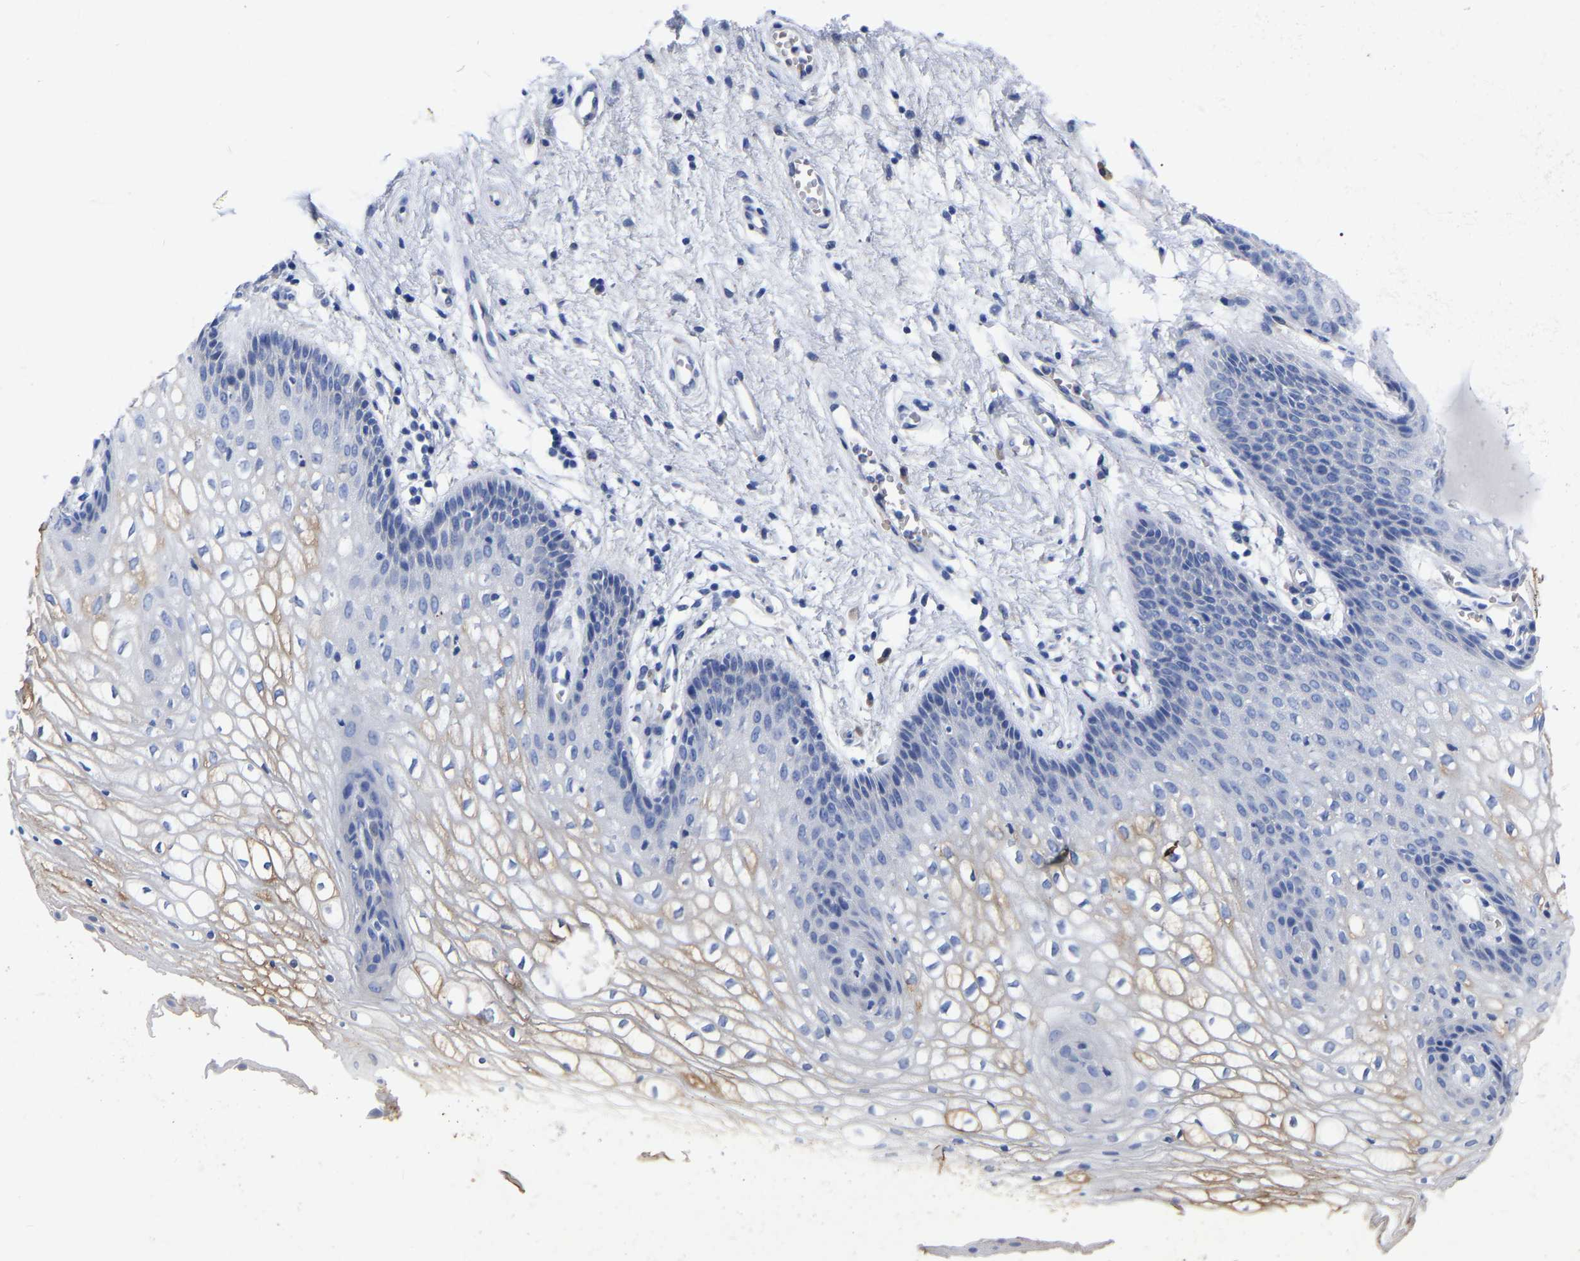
{"staining": {"intensity": "weak", "quantity": "<25%", "location": "cytoplasmic/membranous"}, "tissue": "vagina", "cell_type": "Squamous epithelial cells", "image_type": "normal", "snomed": [{"axis": "morphology", "description": "Normal tissue, NOS"}, {"axis": "topography", "description": "Vagina"}], "caption": "IHC micrograph of benign vagina stained for a protein (brown), which exhibits no positivity in squamous epithelial cells. (Stains: DAB IHC with hematoxylin counter stain, Microscopy: brightfield microscopy at high magnification).", "gene": "GDF3", "patient": {"sex": "female", "age": 34}}